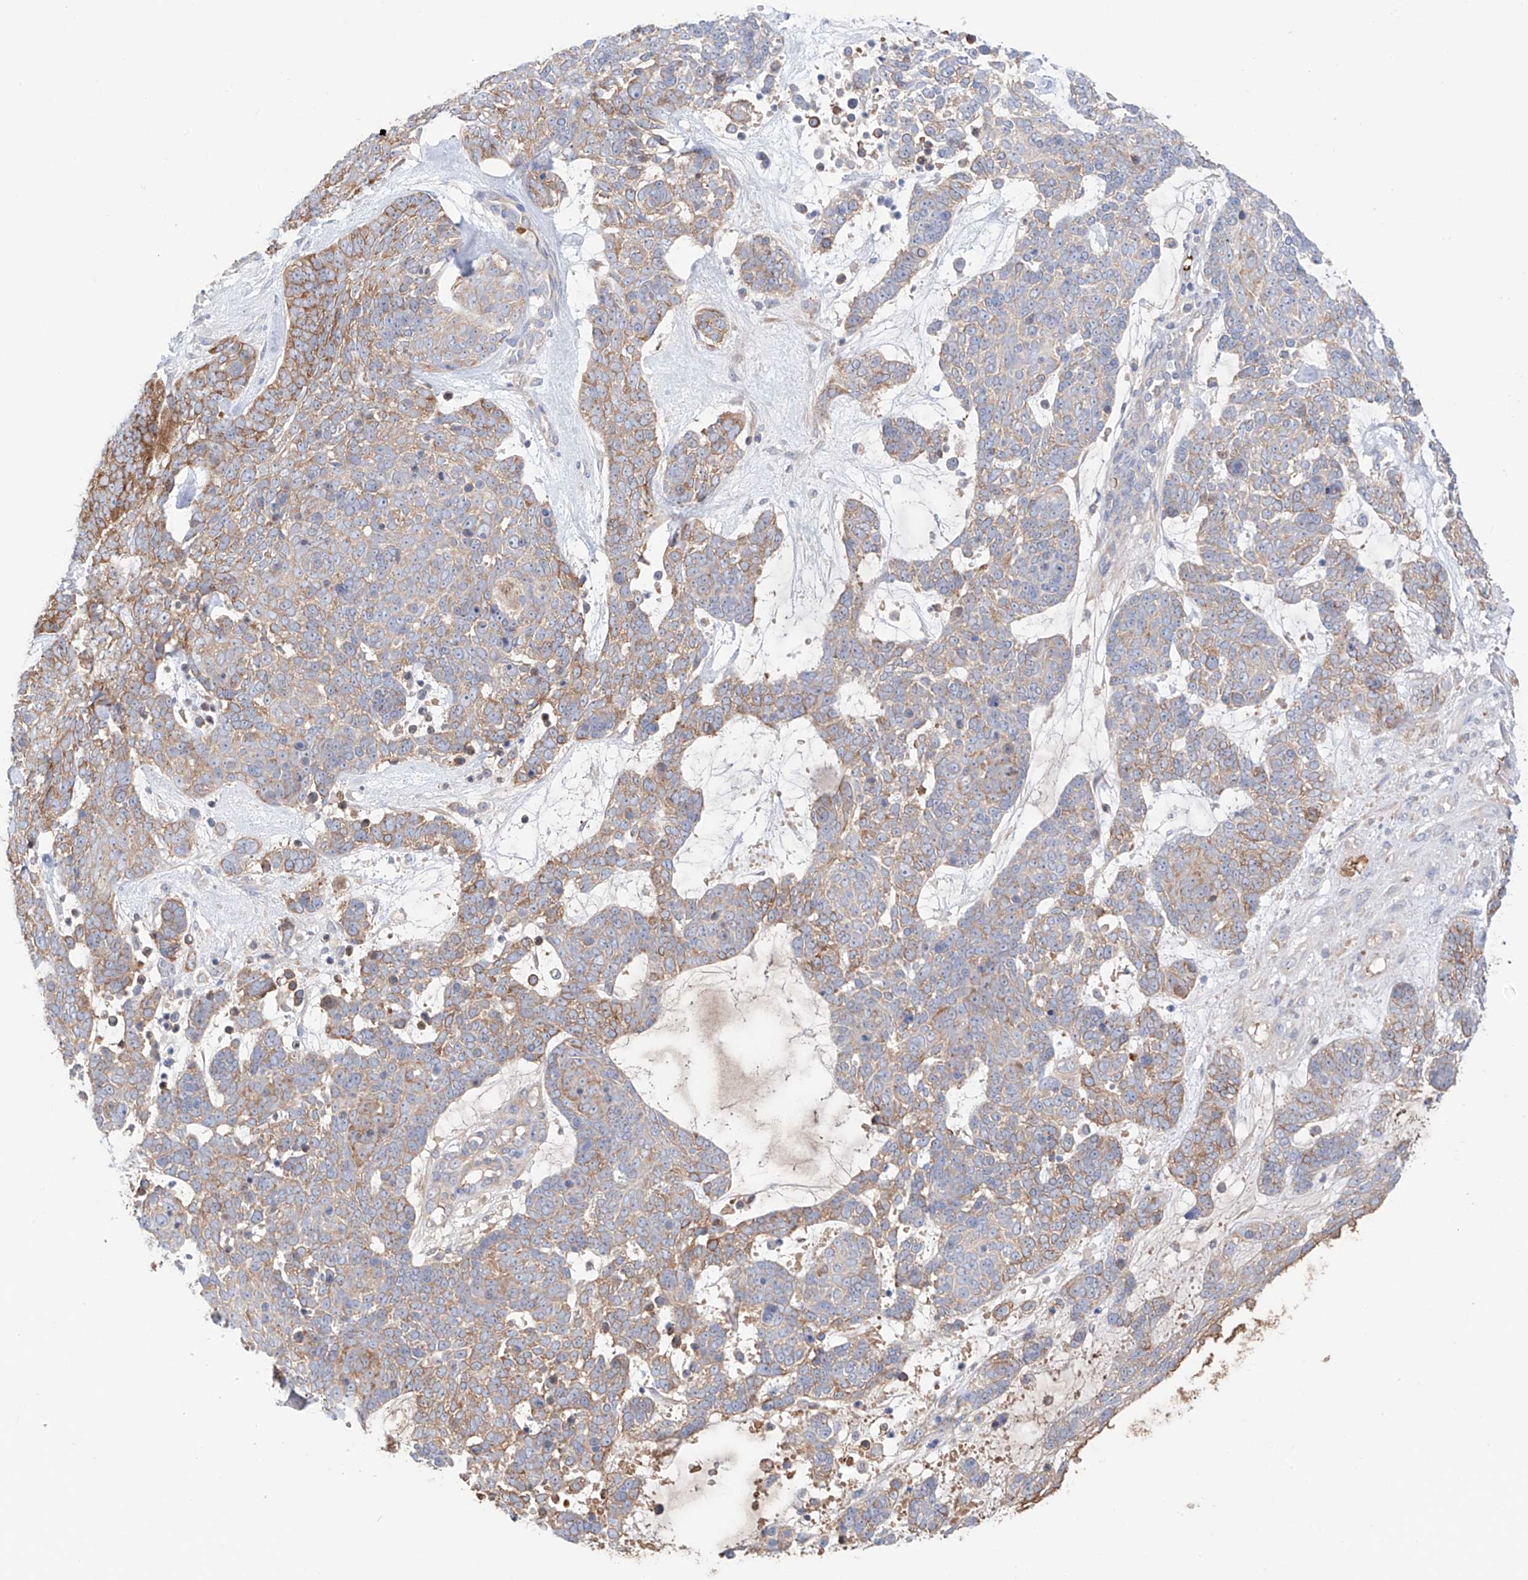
{"staining": {"intensity": "moderate", "quantity": "25%-75%", "location": "cytoplasmic/membranous"}, "tissue": "skin cancer", "cell_type": "Tumor cells", "image_type": "cancer", "snomed": [{"axis": "morphology", "description": "Basal cell carcinoma"}, {"axis": "topography", "description": "Skin"}], "caption": "Skin cancer stained with immunohistochemistry shows moderate cytoplasmic/membranous staining in about 25%-75% of tumor cells. The protein is stained brown, and the nuclei are stained in blue (DAB IHC with brightfield microscopy, high magnification).", "gene": "PGGT1B", "patient": {"sex": "female", "age": 81}}